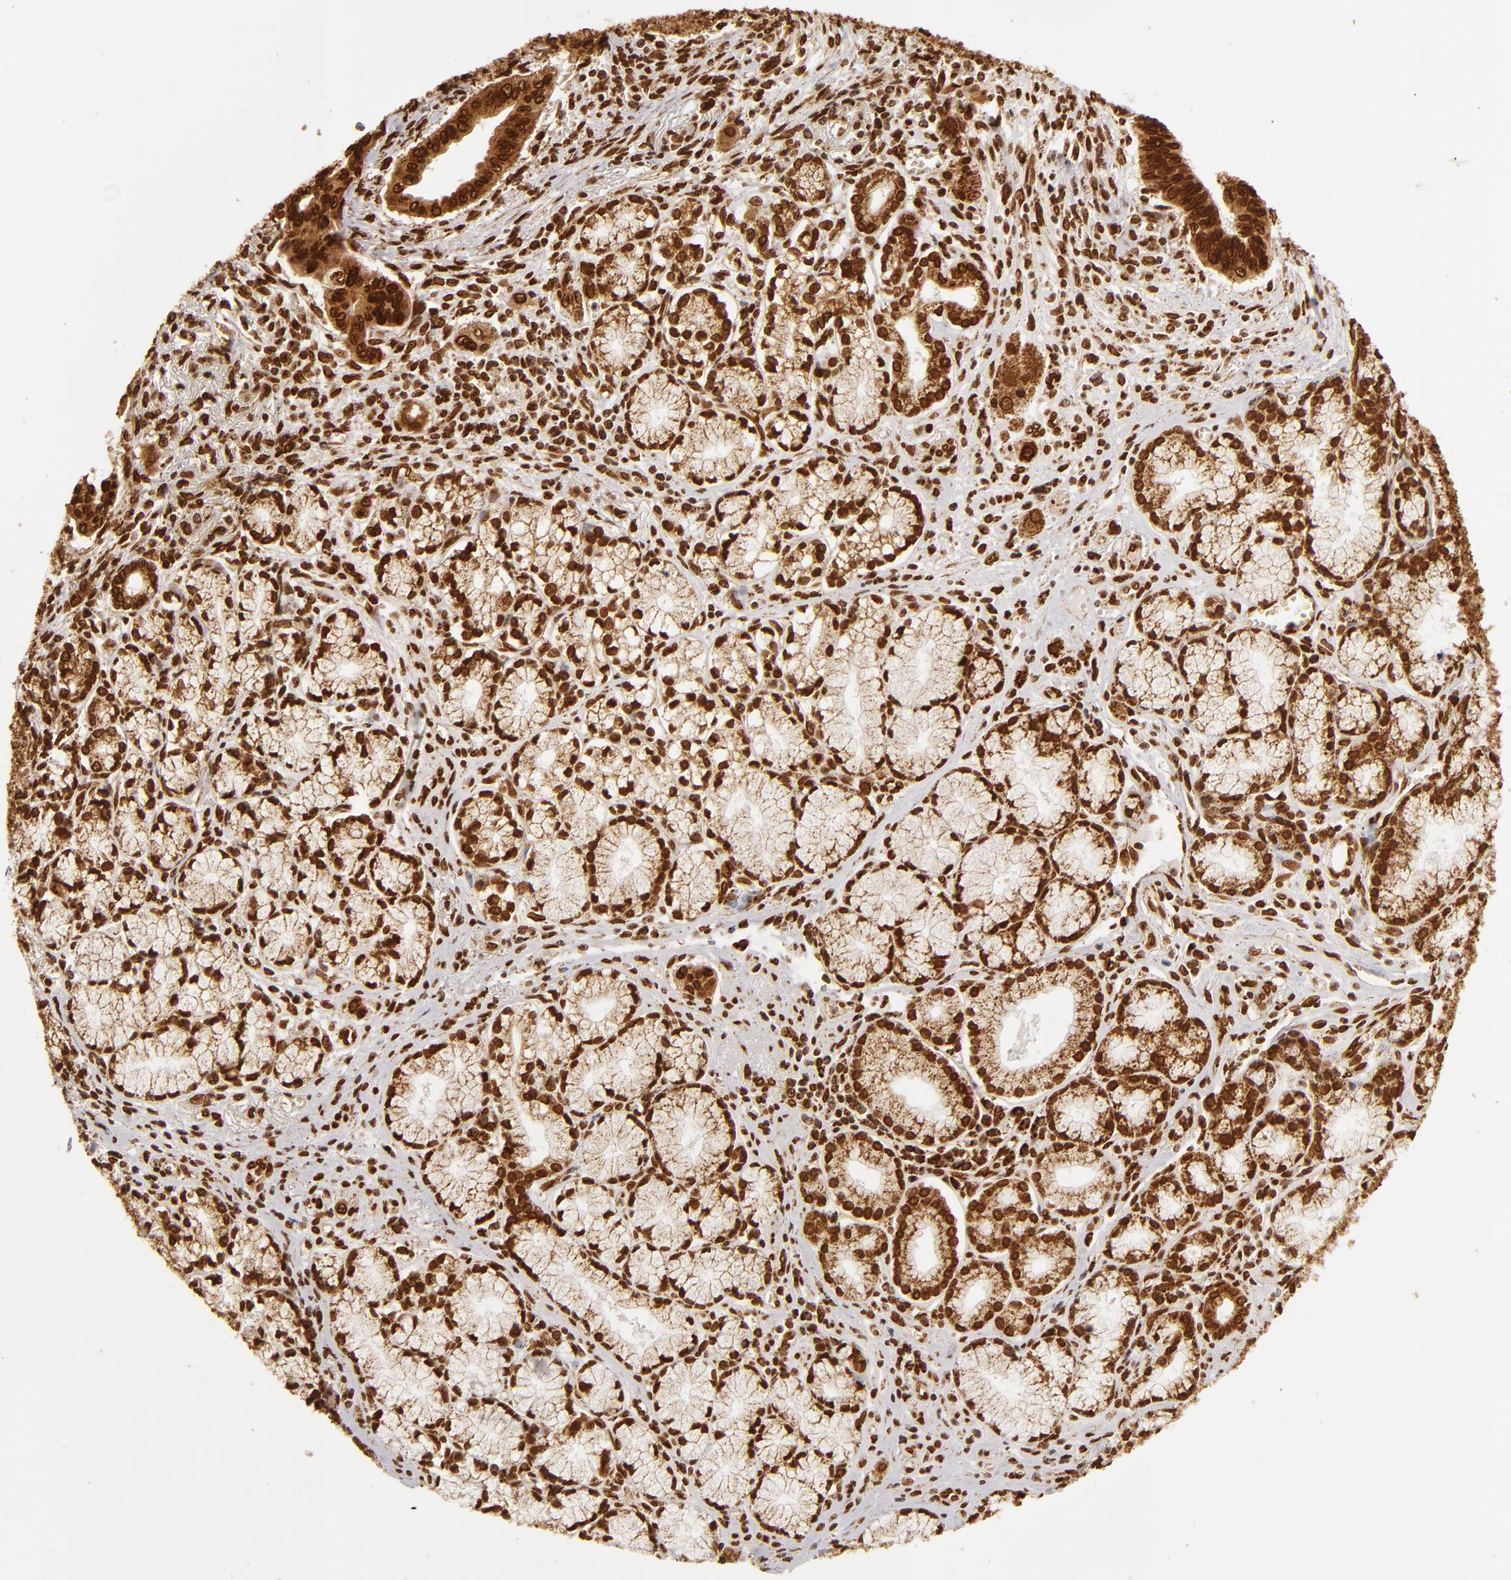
{"staining": {"intensity": "strong", "quantity": ">75%", "location": "cytoplasmic/membranous,nuclear"}, "tissue": "pancreatic cancer", "cell_type": "Tumor cells", "image_type": "cancer", "snomed": [{"axis": "morphology", "description": "Adenocarcinoma, NOS"}, {"axis": "topography", "description": "Pancreas"}], "caption": "Protein staining demonstrates strong cytoplasmic/membranous and nuclear positivity in about >75% of tumor cells in pancreatic adenocarcinoma. The staining was performed using DAB, with brown indicating positive protein expression. Nuclei are stained blue with hematoxylin.", "gene": "CUL3", "patient": {"sex": "male", "age": 77}}